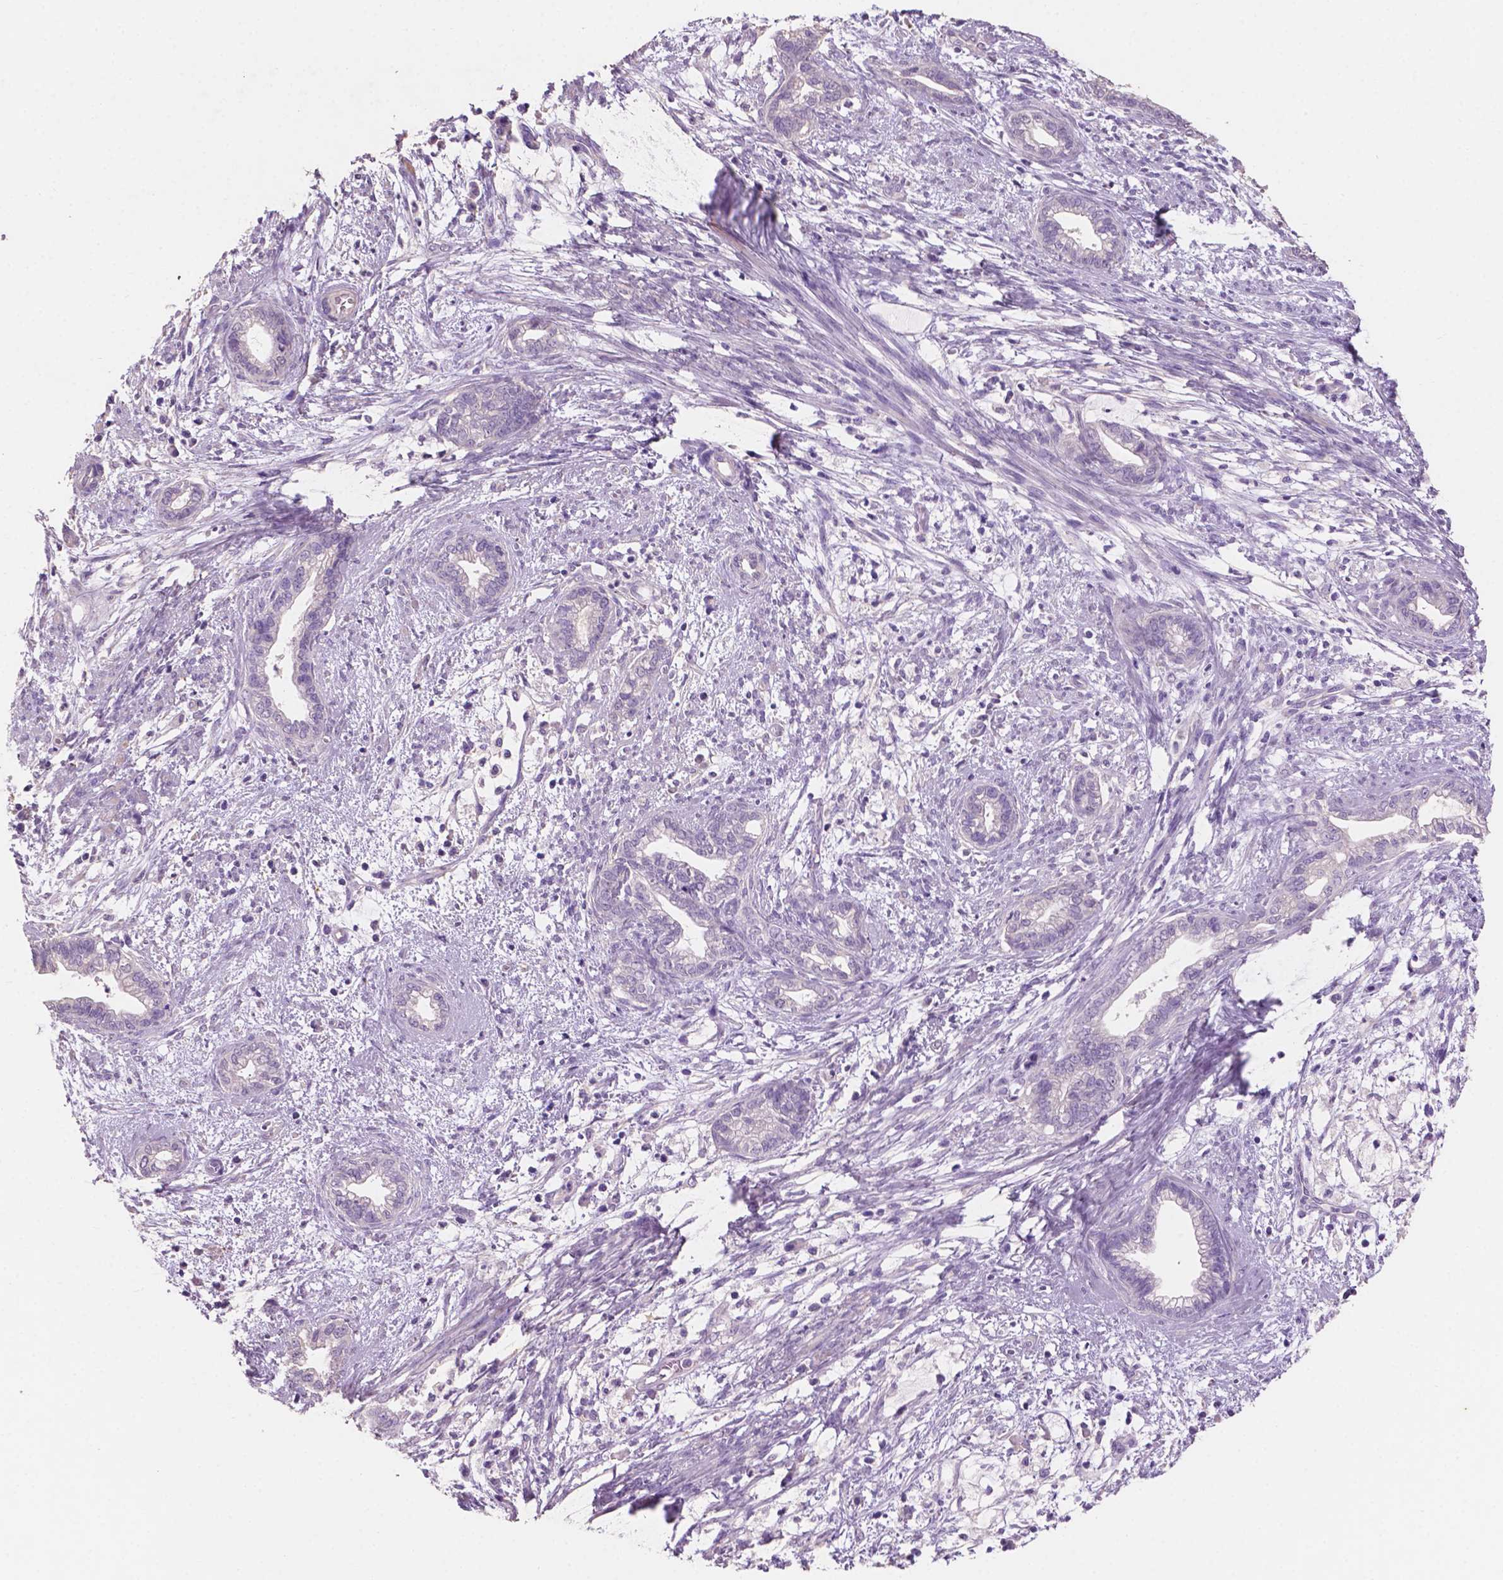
{"staining": {"intensity": "negative", "quantity": "none", "location": "none"}, "tissue": "cervical cancer", "cell_type": "Tumor cells", "image_type": "cancer", "snomed": [{"axis": "morphology", "description": "Adenocarcinoma, NOS"}, {"axis": "topography", "description": "Cervix"}], "caption": "DAB immunohistochemical staining of human cervical adenocarcinoma reveals no significant positivity in tumor cells.", "gene": "SBSN", "patient": {"sex": "female", "age": 62}}